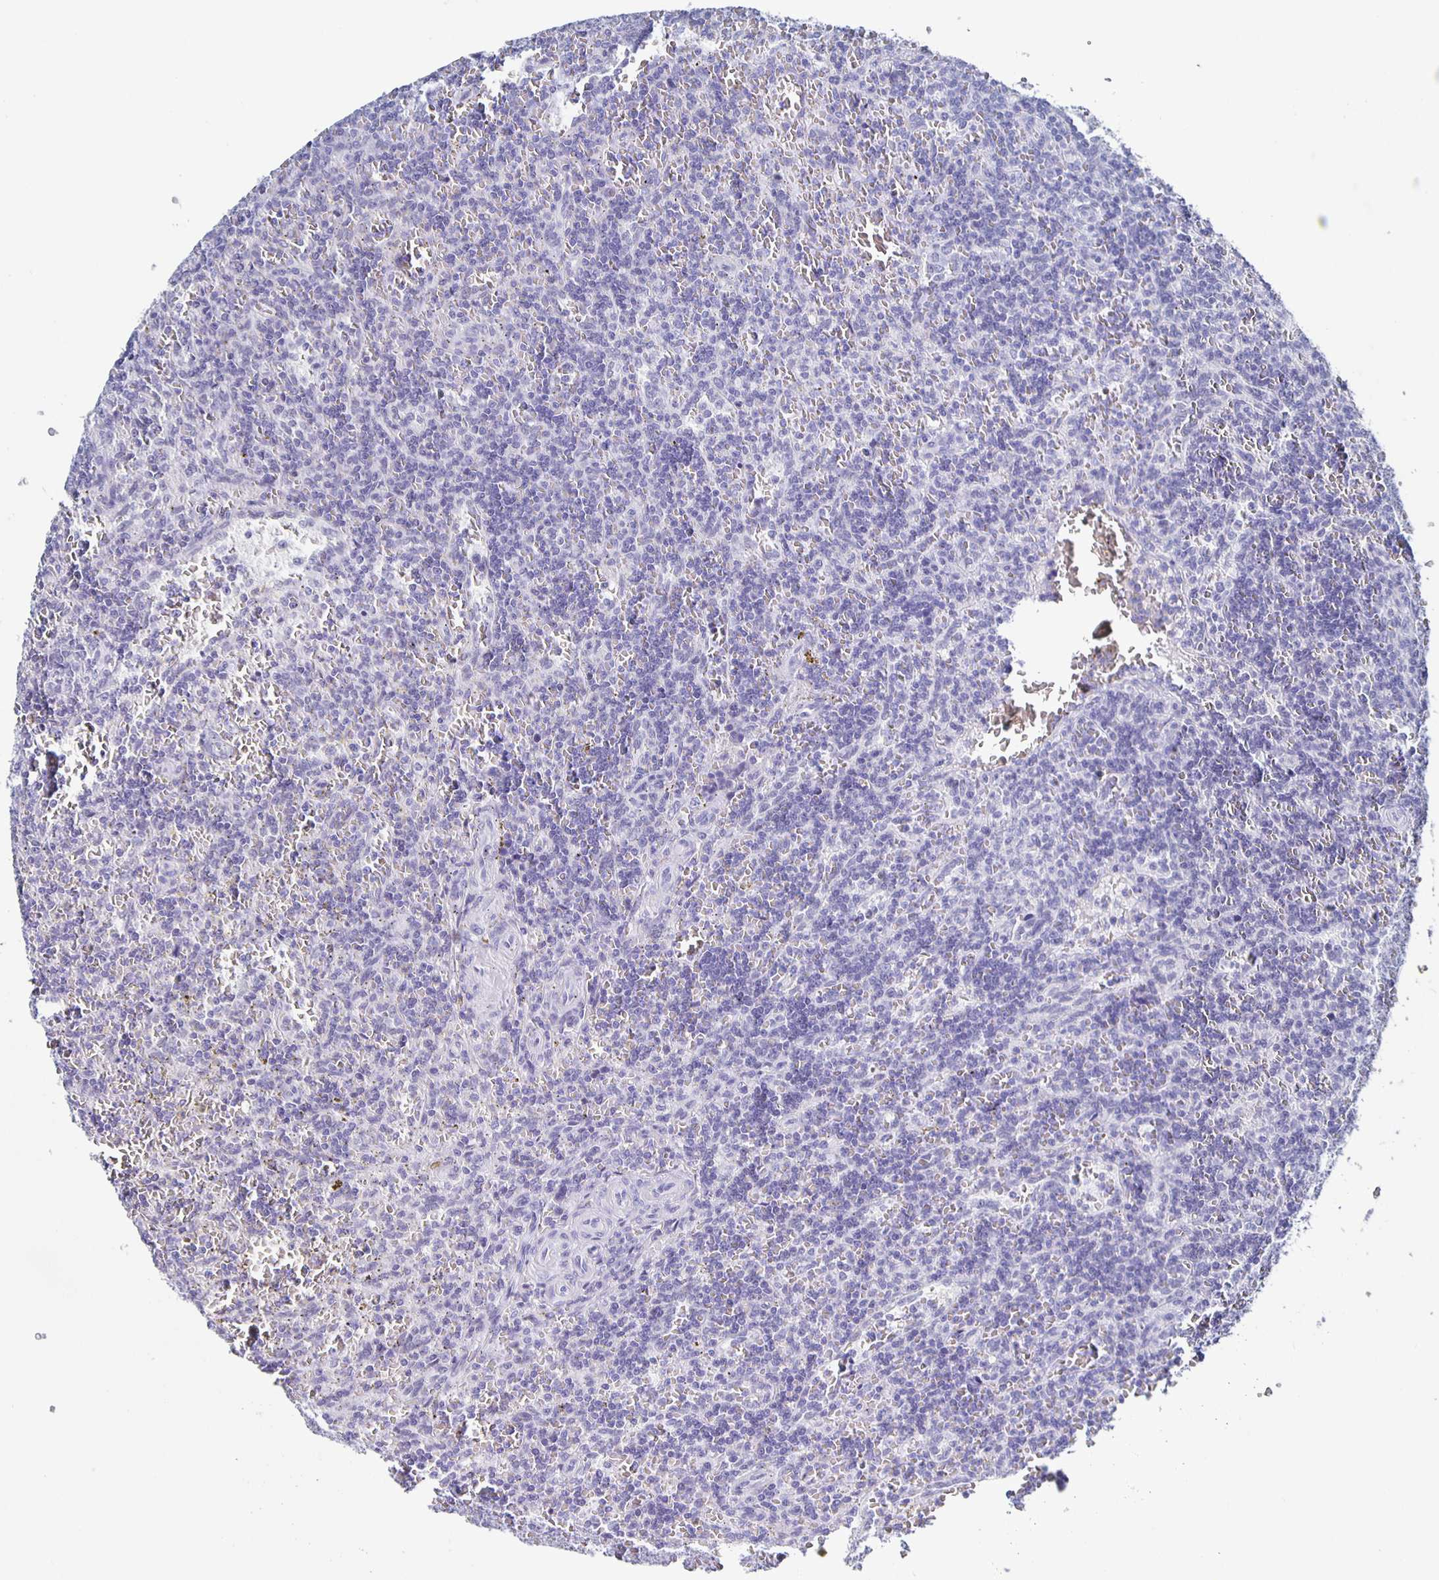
{"staining": {"intensity": "negative", "quantity": "none", "location": "none"}, "tissue": "lymphoma", "cell_type": "Tumor cells", "image_type": "cancer", "snomed": [{"axis": "morphology", "description": "Malignant lymphoma, non-Hodgkin's type, Low grade"}, {"axis": "topography", "description": "Spleen"}], "caption": "A high-resolution photomicrograph shows immunohistochemistry (IHC) staining of lymphoma, which demonstrates no significant expression in tumor cells.", "gene": "CCDC17", "patient": {"sex": "male", "age": 73}}